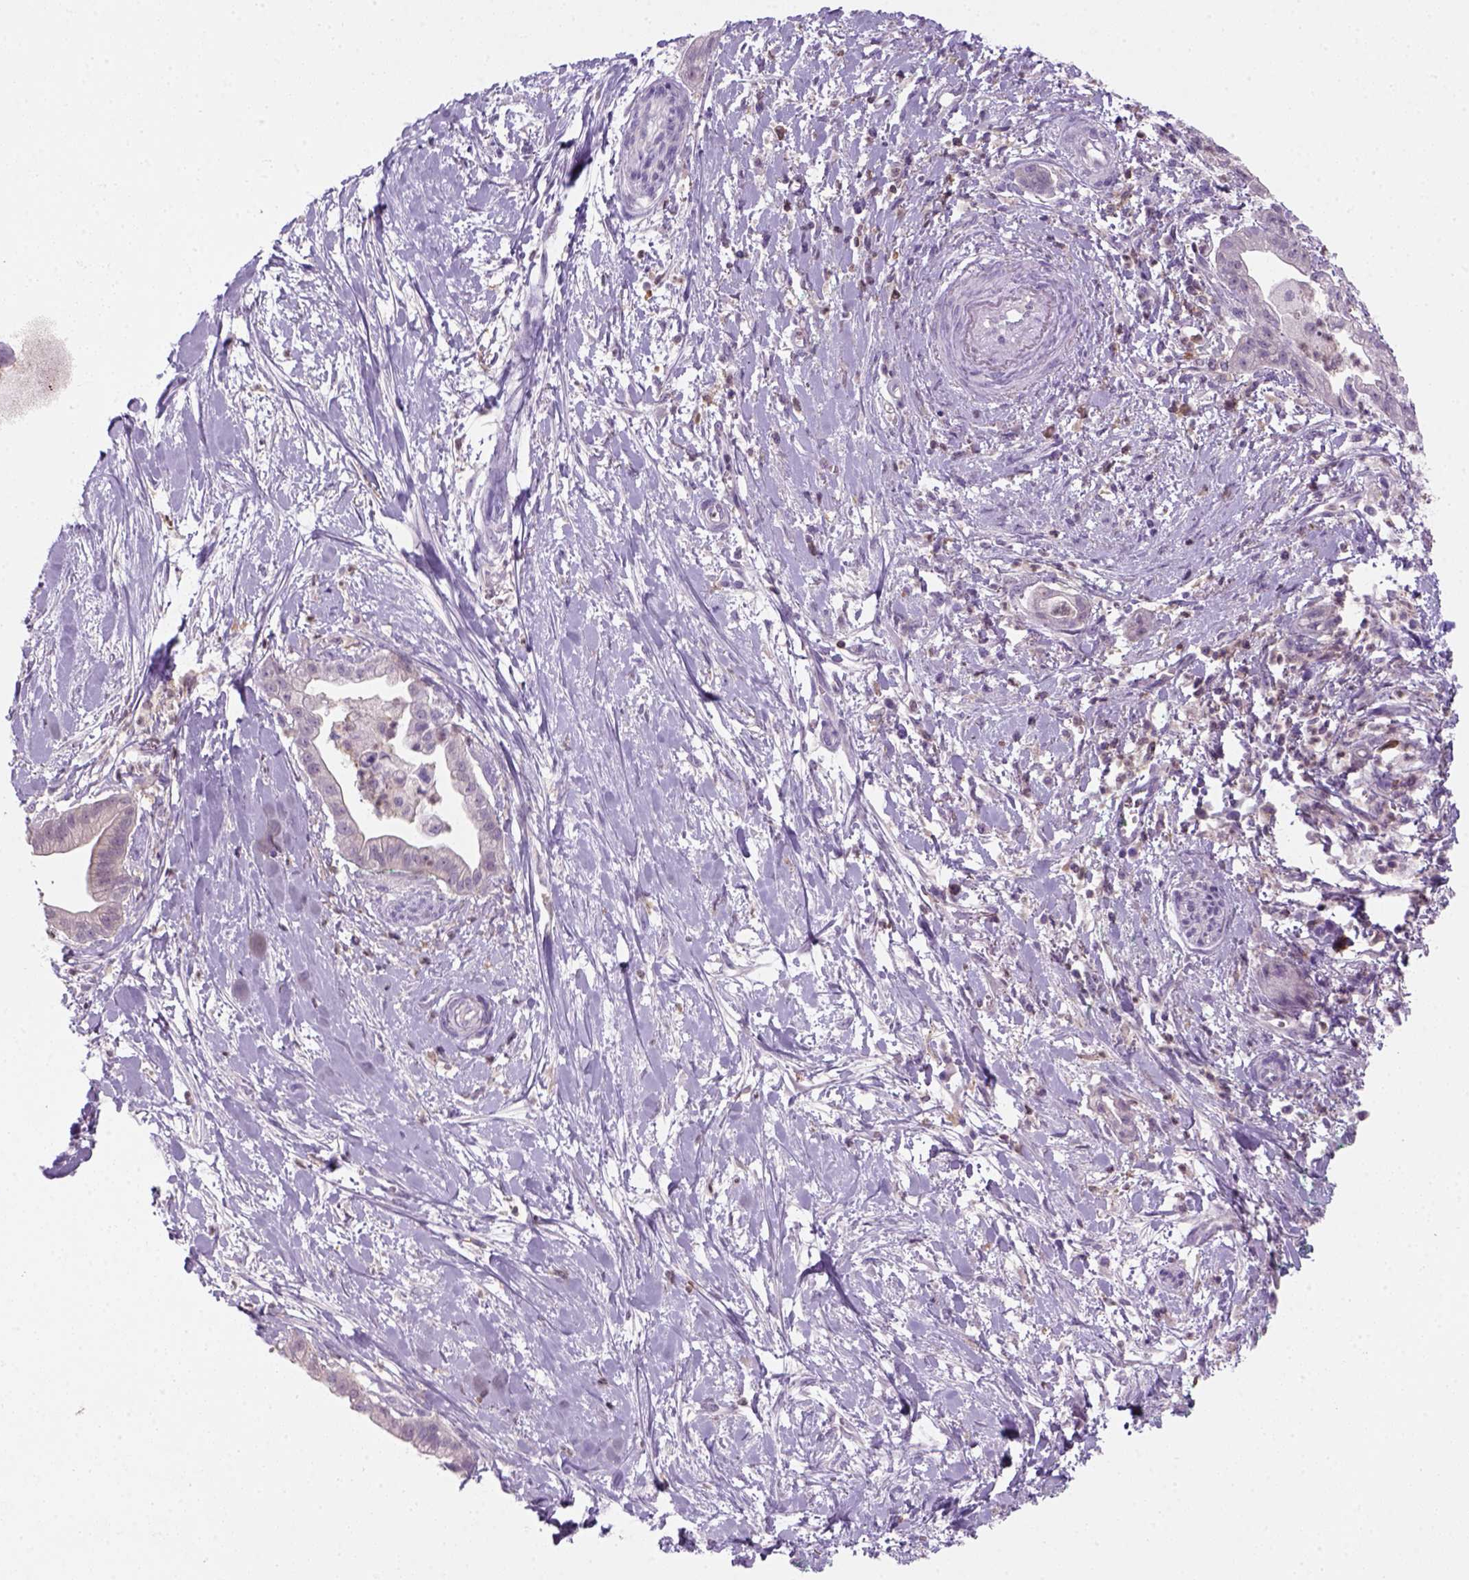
{"staining": {"intensity": "negative", "quantity": "none", "location": "none"}, "tissue": "pancreatic cancer", "cell_type": "Tumor cells", "image_type": "cancer", "snomed": [{"axis": "morphology", "description": "Normal tissue, NOS"}, {"axis": "morphology", "description": "Adenocarcinoma, NOS"}, {"axis": "topography", "description": "Lymph node"}, {"axis": "topography", "description": "Pancreas"}], "caption": "An immunohistochemistry (IHC) photomicrograph of pancreatic cancer is shown. There is no staining in tumor cells of pancreatic cancer. Brightfield microscopy of immunohistochemistry (IHC) stained with DAB (brown) and hematoxylin (blue), captured at high magnification.", "gene": "GOT1", "patient": {"sex": "female", "age": 58}}